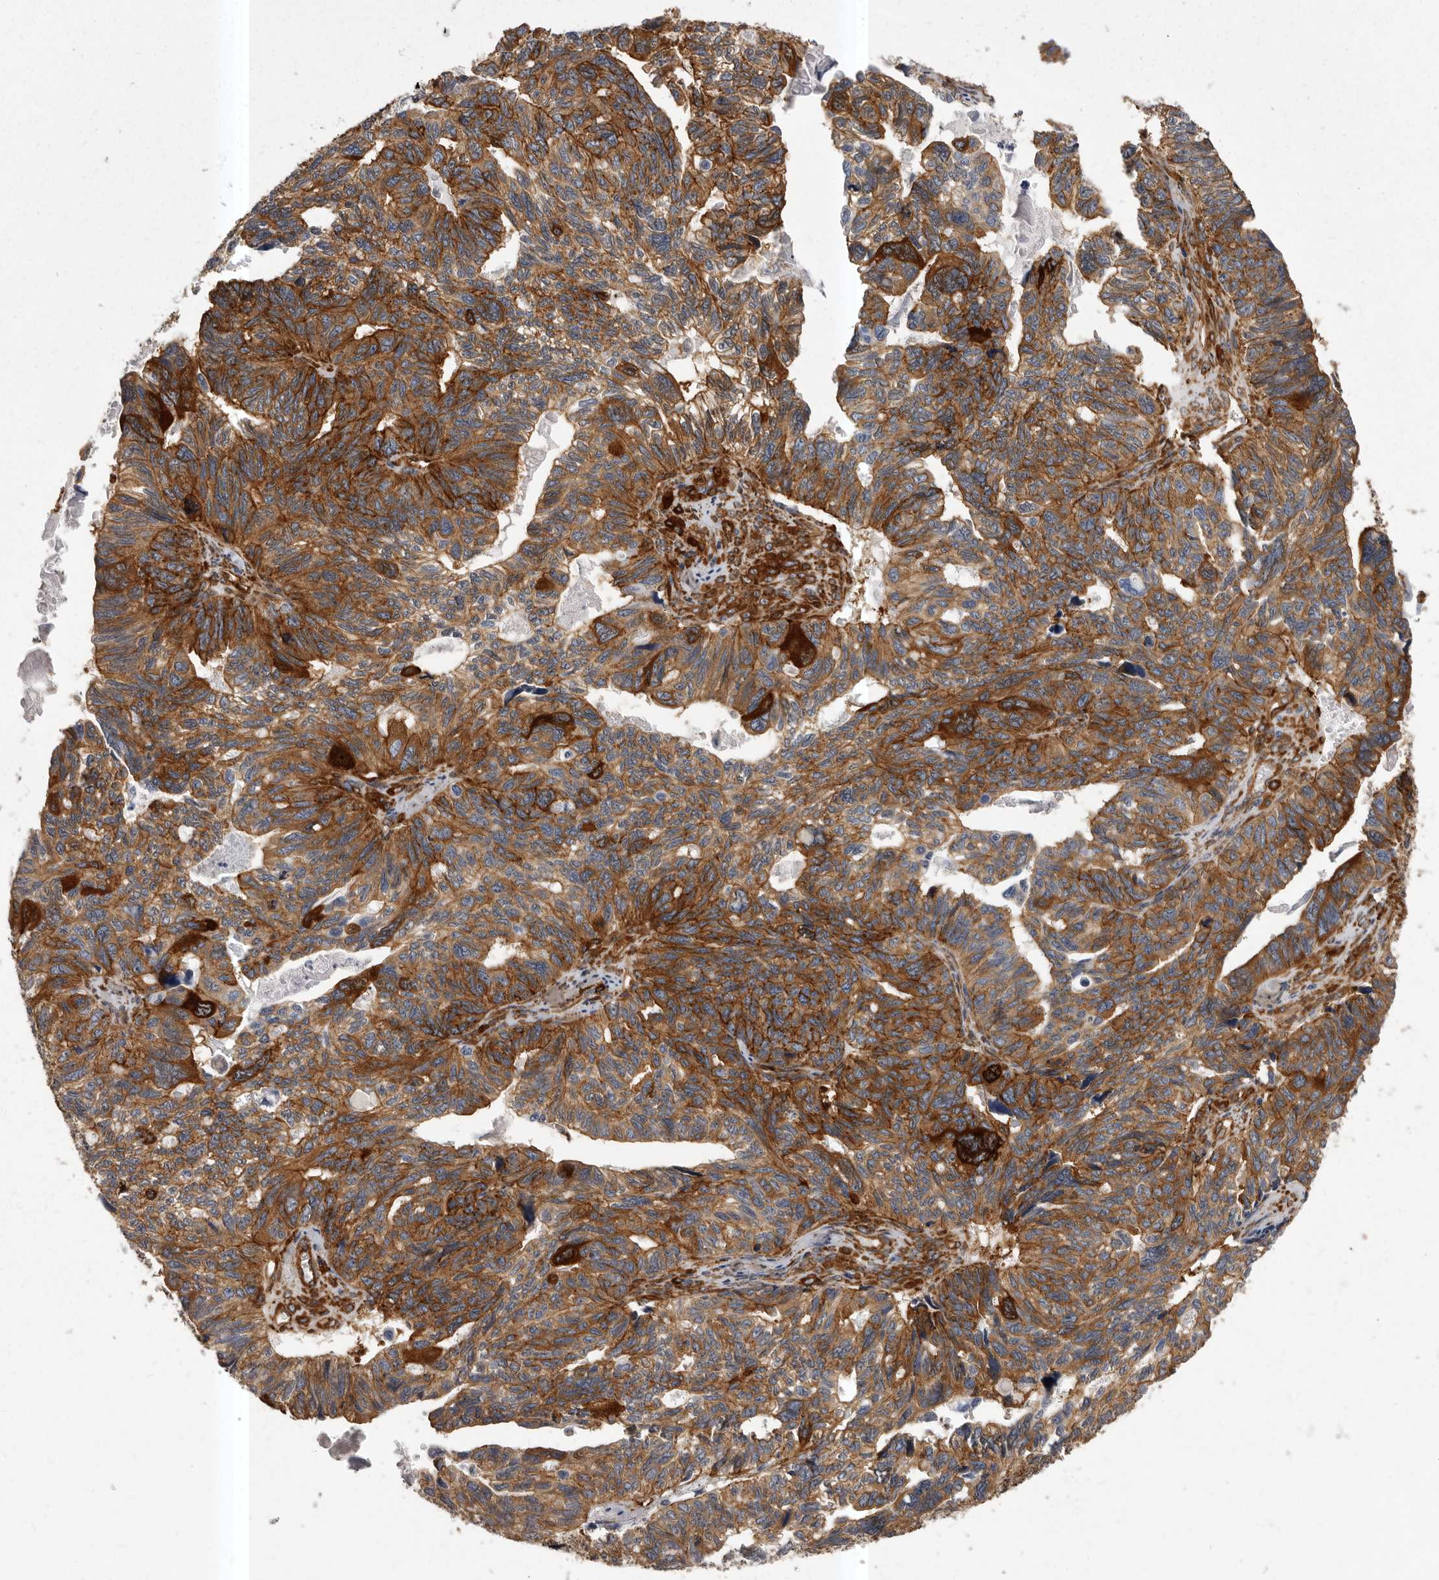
{"staining": {"intensity": "strong", "quantity": ">75%", "location": "cytoplasmic/membranous"}, "tissue": "ovarian cancer", "cell_type": "Tumor cells", "image_type": "cancer", "snomed": [{"axis": "morphology", "description": "Cystadenocarcinoma, serous, NOS"}, {"axis": "topography", "description": "Ovary"}], "caption": "IHC (DAB (3,3'-diaminobenzidine)) staining of human ovarian cancer (serous cystadenocarcinoma) demonstrates strong cytoplasmic/membranous protein expression in approximately >75% of tumor cells.", "gene": "ENAH", "patient": {"sex": "female", "age": 79}}